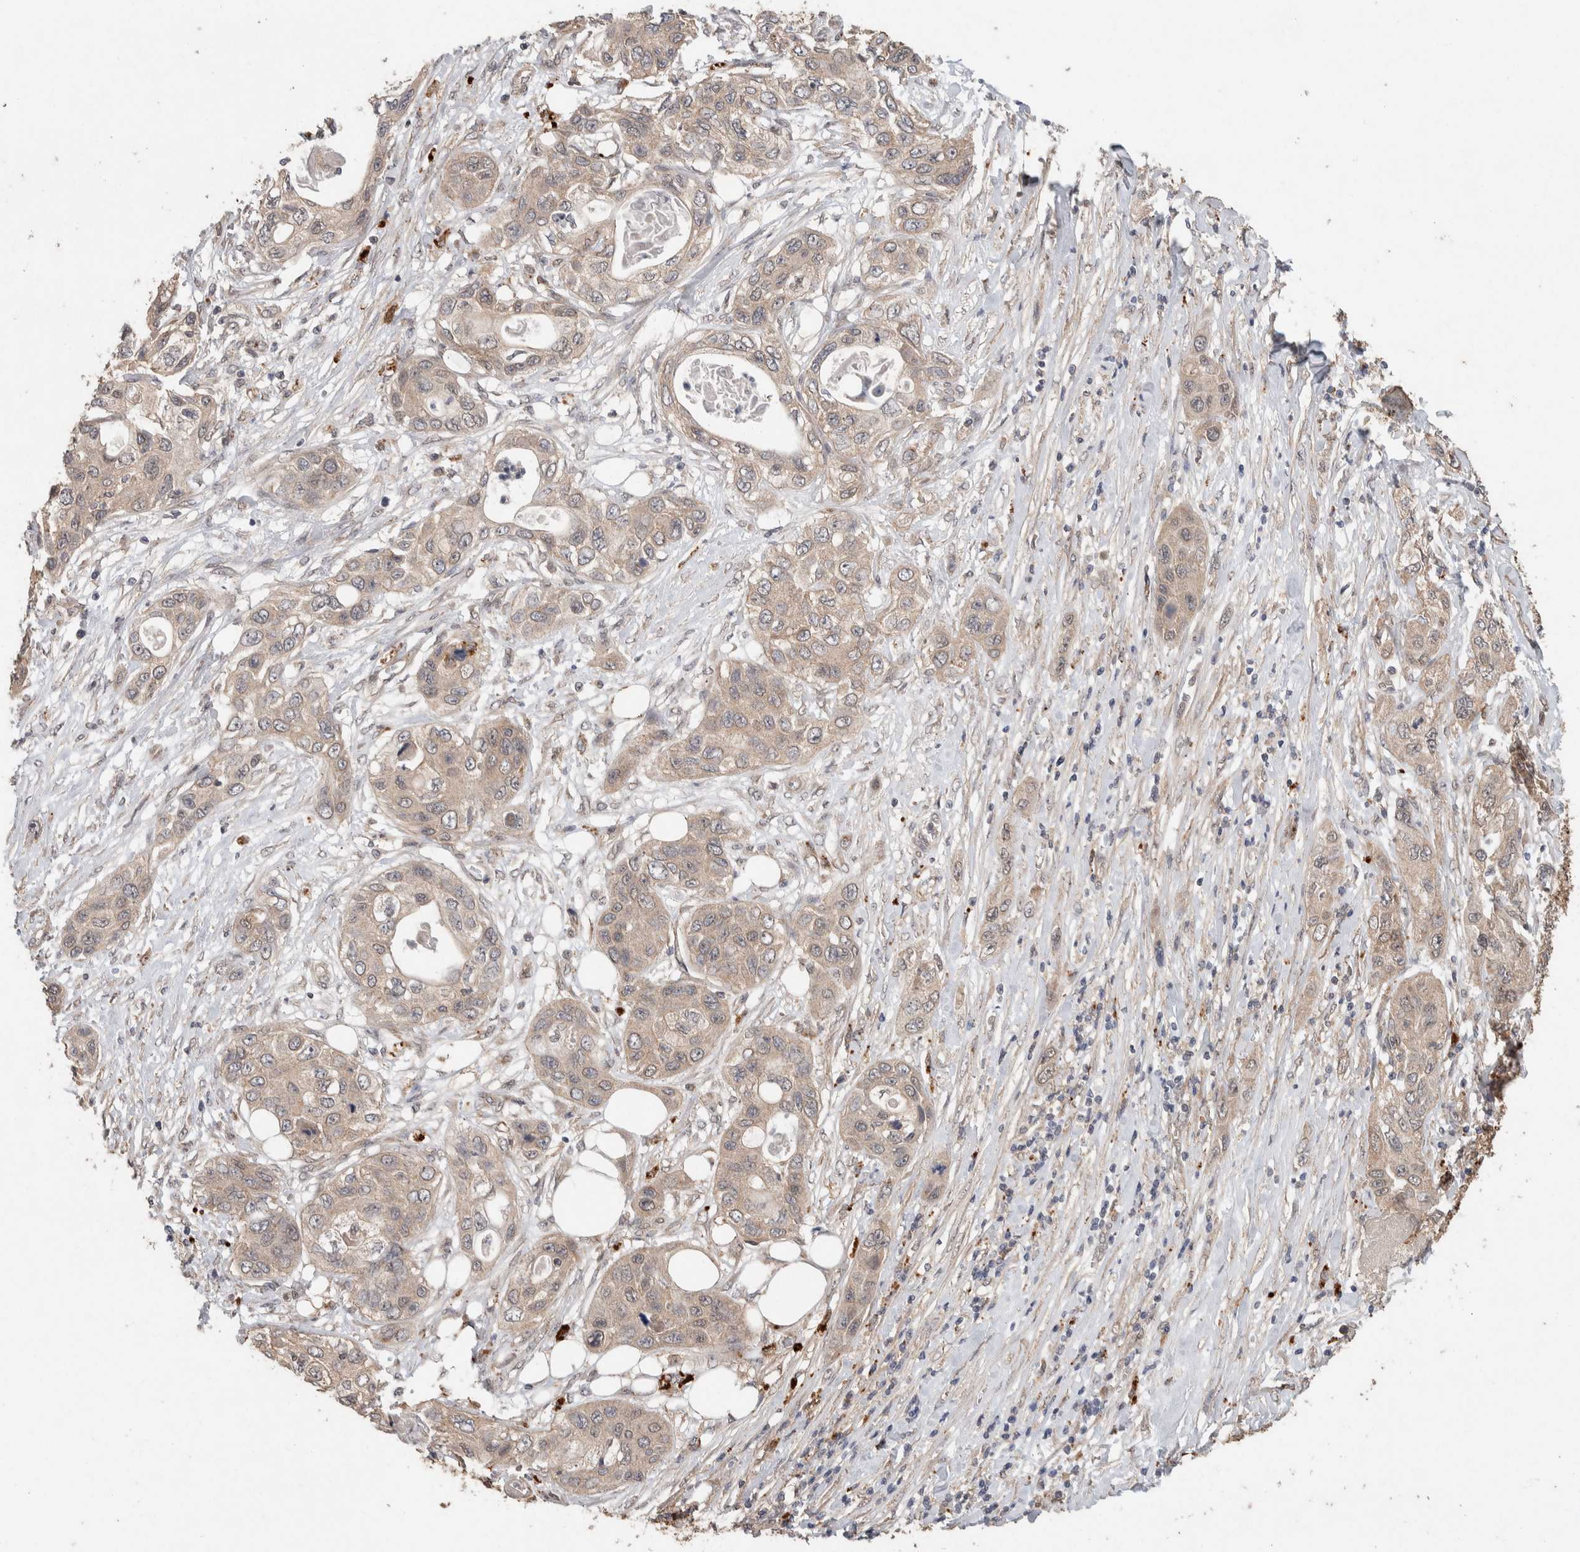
{"staining": {"intensity": "weak", "quantity": ">75%", "location": "cytoplasmic/membranous"}, "tissue": "pancreatic cancer", "cell_type": "Tumor cells", "image_type": "cancer", "snomed": [{"axis": "morphology", "description": "Adenocarcinoma, NOS"}, {"axis": "topography", "description": "Pancreas"}], "caption": "Protein staining exhibits weak cytoplasmic/membranous staining in approximately >75% of tumor cells in adenocarcinoma (pancreatic). (Stains: DAB in brown, nuclei in blue, Microscopy: brightfield microscopy at high magnification).", "gene": "KCNJ5", "patient": {"sex": "female", "age": 70}}